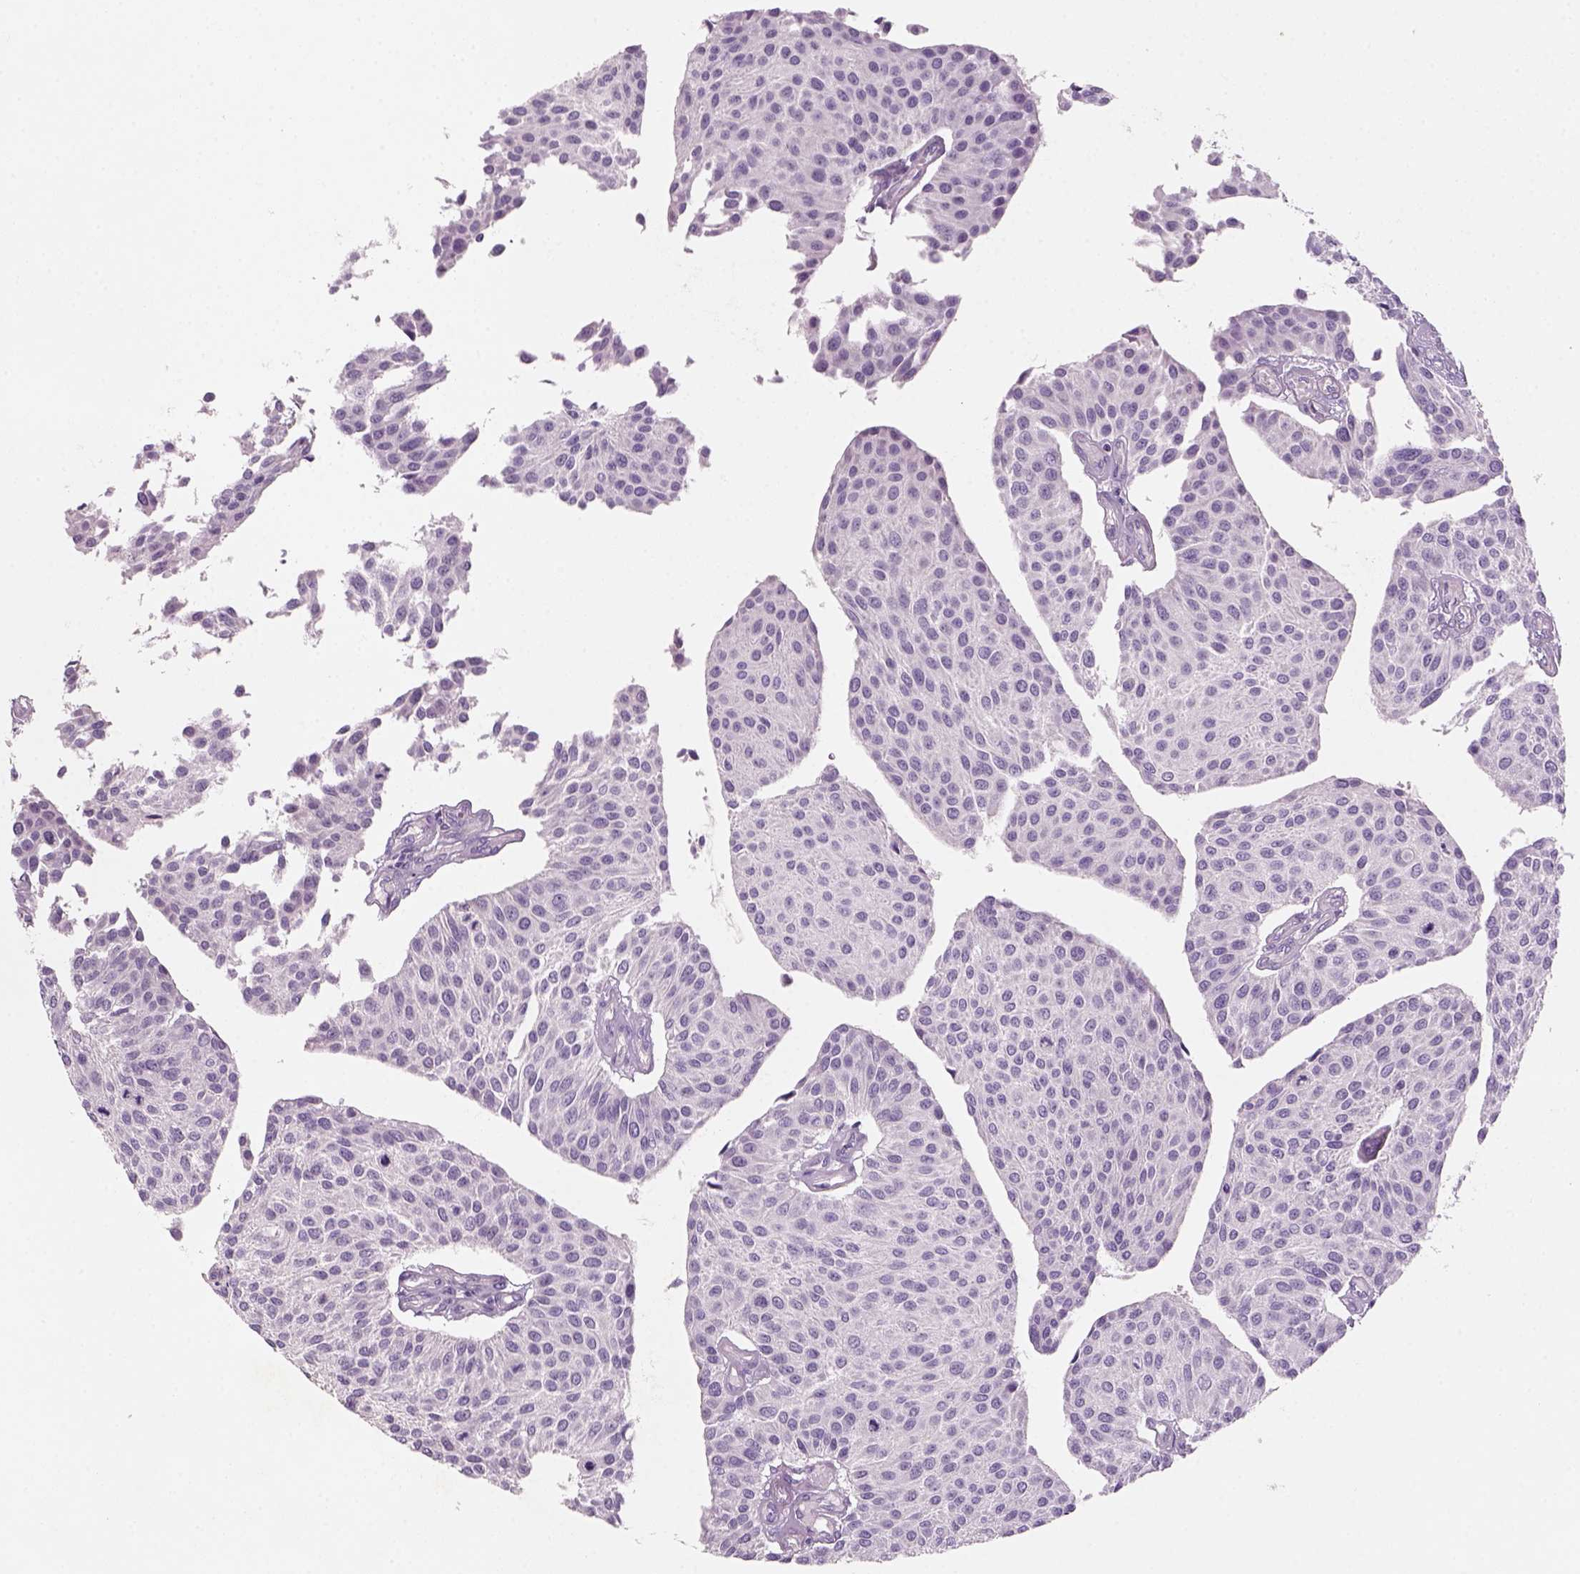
{"staining": {"intensity": "negative", "quantity": "none", "location": "none"}, "tissue": "urothelial cancer", "cell_type": "Tumor cells", "image_type": "cancer", "snomed": [{"axis": "morphology", "description": "Urothelial carcinoma, NOS"}, {"axis": "topography", "description": "Urinary bladder"}], "caption": "IHC image of urothelial cancer stained for a protein (brown), which demonstrates no positivity in tumor cells. (Immunohistochemistry, brightfield microscopy, high magnification).", "gene": "KRT25", "patient": {"sex": "male", "age": 55}}